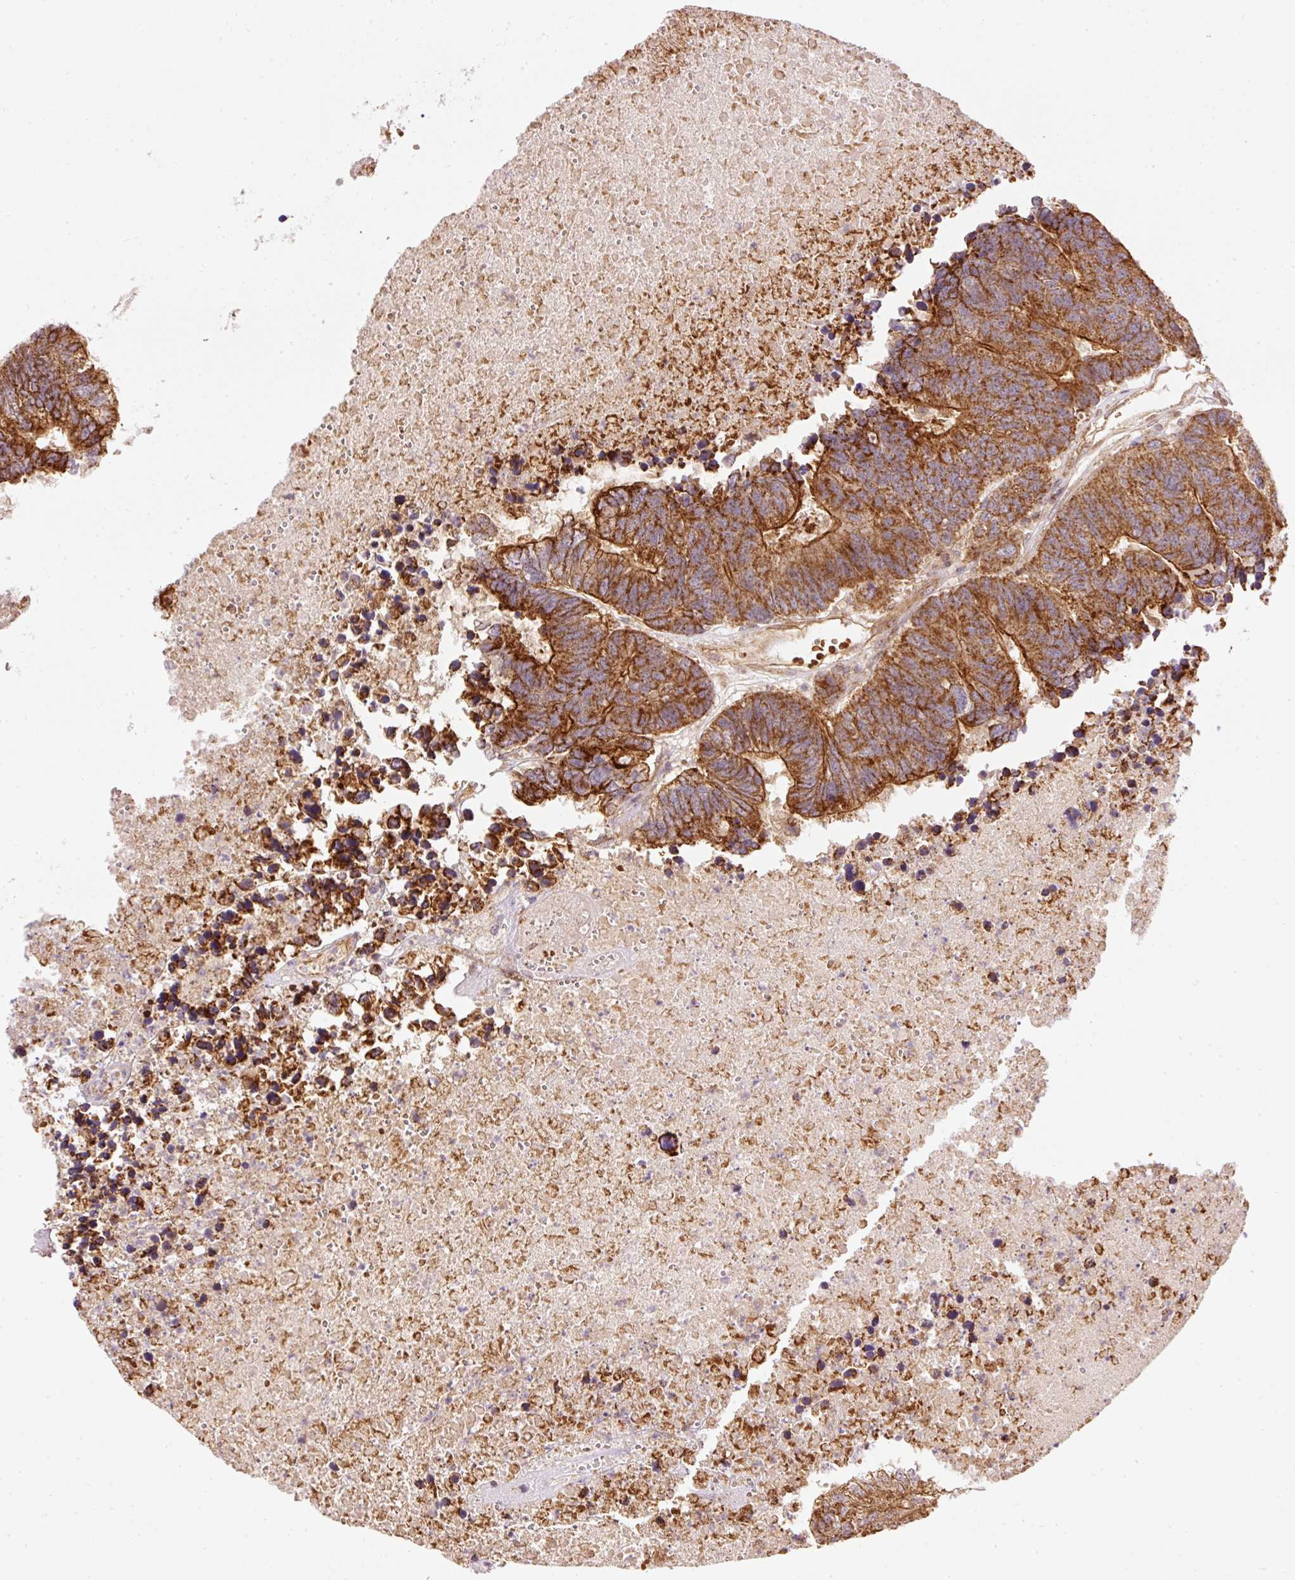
{"staining": {"intensity": "strong", "quantity": ">75%", "location": "cytoplasmic/membranous"}, "tissue": "colorectal cancer", "cell_type": "Tumor cells", "image_type": "cancer", "snomed": [{"axis": "morphology", "description": "Adenocarcinoma, NOS"}, {"axis": "topography", "description": "Colon"}], "caption": "Human colorectal cancer stained for a protein (brown) demonstrates strong cytoplasmic/membranous positive expression in about >75% of tumor cells.", "gene": "ADCY4", "patient": {"sex": "female", "age": 48}}